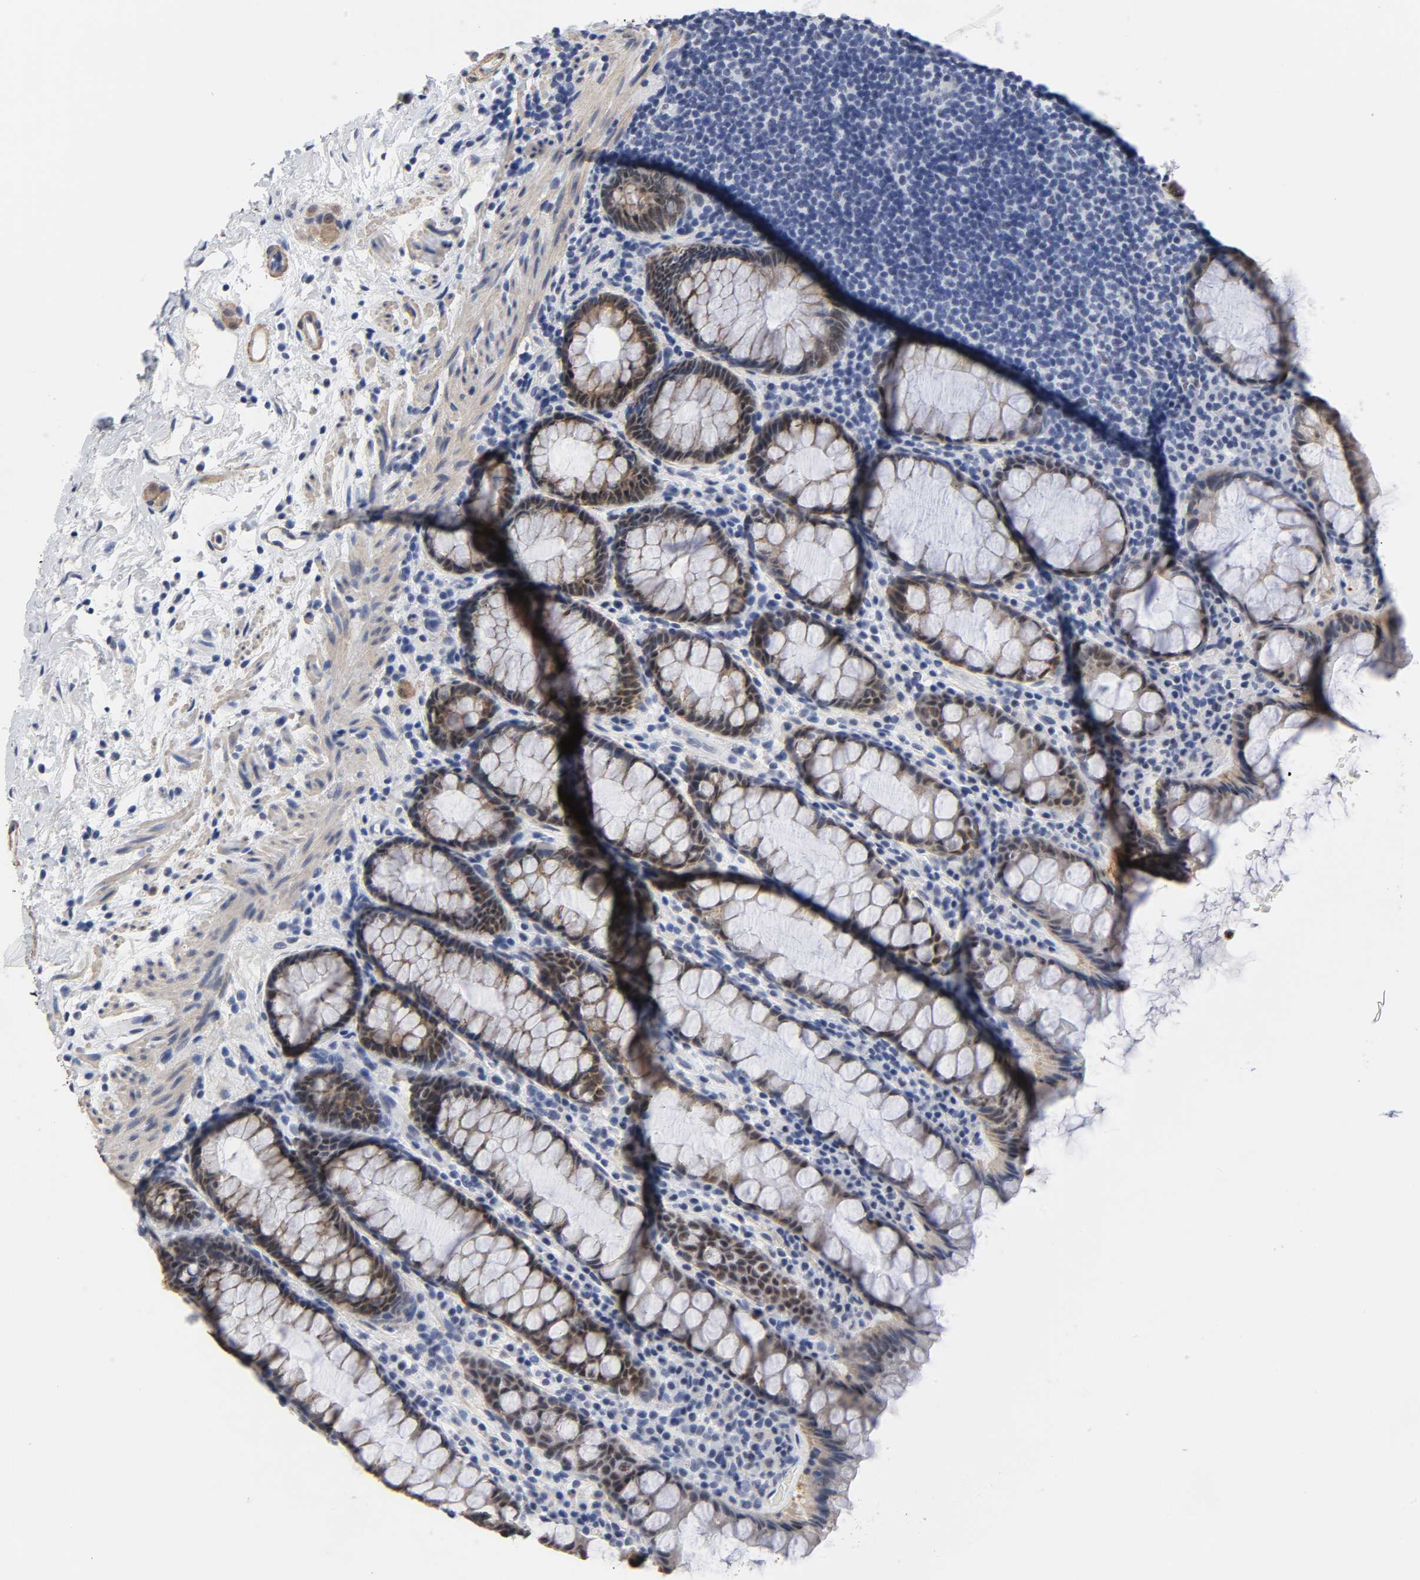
{"staining": {"intensity": "strong", "quantity": ">75%", "location": "cytoplasmic/membranous"}, "tissue": "rectum", "cell_type": "Glandular cells", "image_type": "normal", "snomed": [{"axis": "morphology", "description": "Normal tissue, NOS"}, {"axis": "topography", "description": "Rectum"}], "caption": "Immunohistochemical staining of benign rectum reveals strong cytoplasmic/membranous protein staining in approximately >75% of glandular cells.", "gene": "GRHL2", "patient": {"sex": "male", "age": 92}}